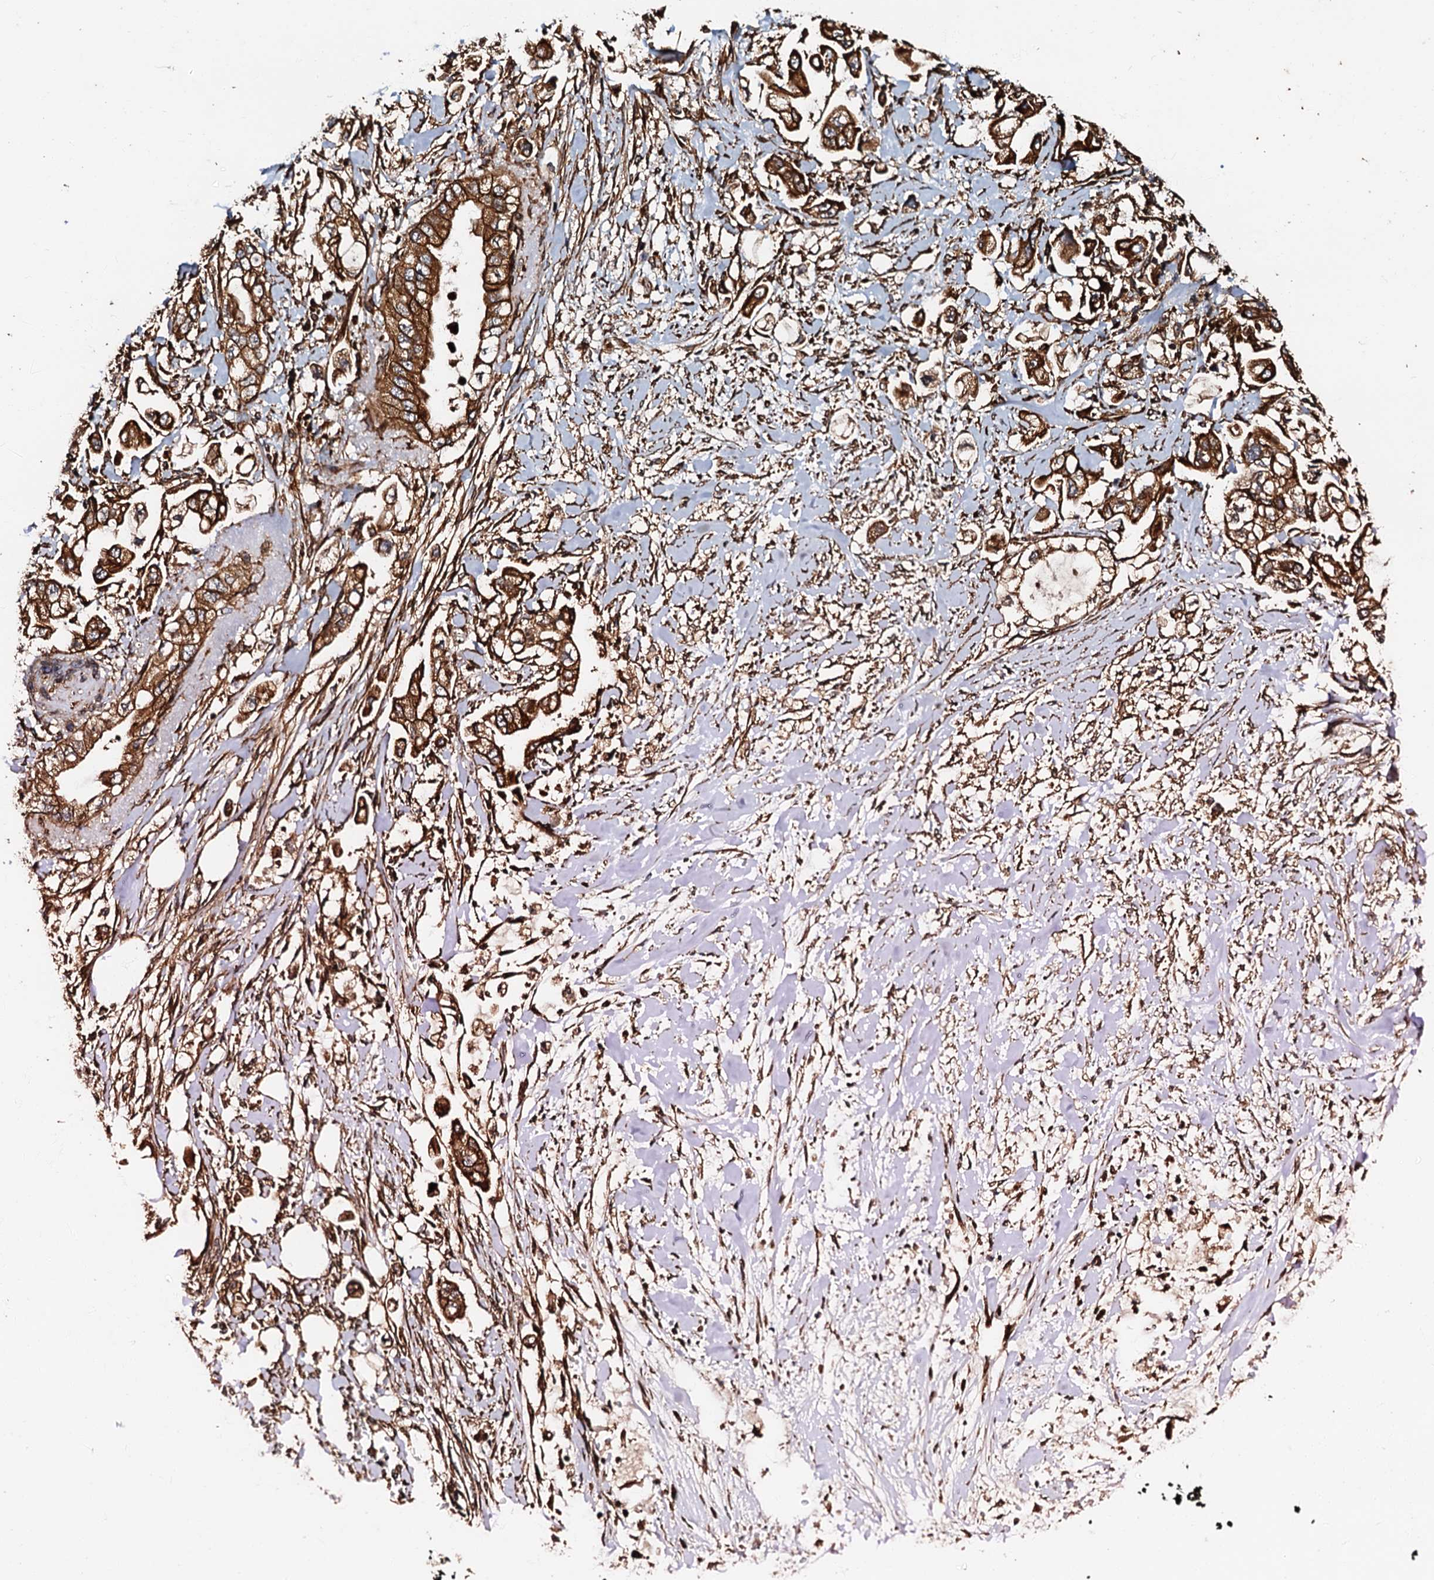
{"staining": {"intensity": "strong", "quantity": ">75%", "location": "cytoplasmic/membranous"}, "tissue": "stomach cancer", "cell_type": "Tumor cells", "image_type": "cancer", "snomed": [{"axis": "morphology", "description": "Adenocarcinoma, NOS"}, {"axis": "topography", "description": "Stomach"}], "caption": "This photomicrograph displays IHC staining of human adenocarcinoma (stomach), with high strong cytoplasmic/membranous positivity in about >75% of tumor cells.", "gene": "BLOC1S6", "patient": {"sex": "male", "age": 62}}